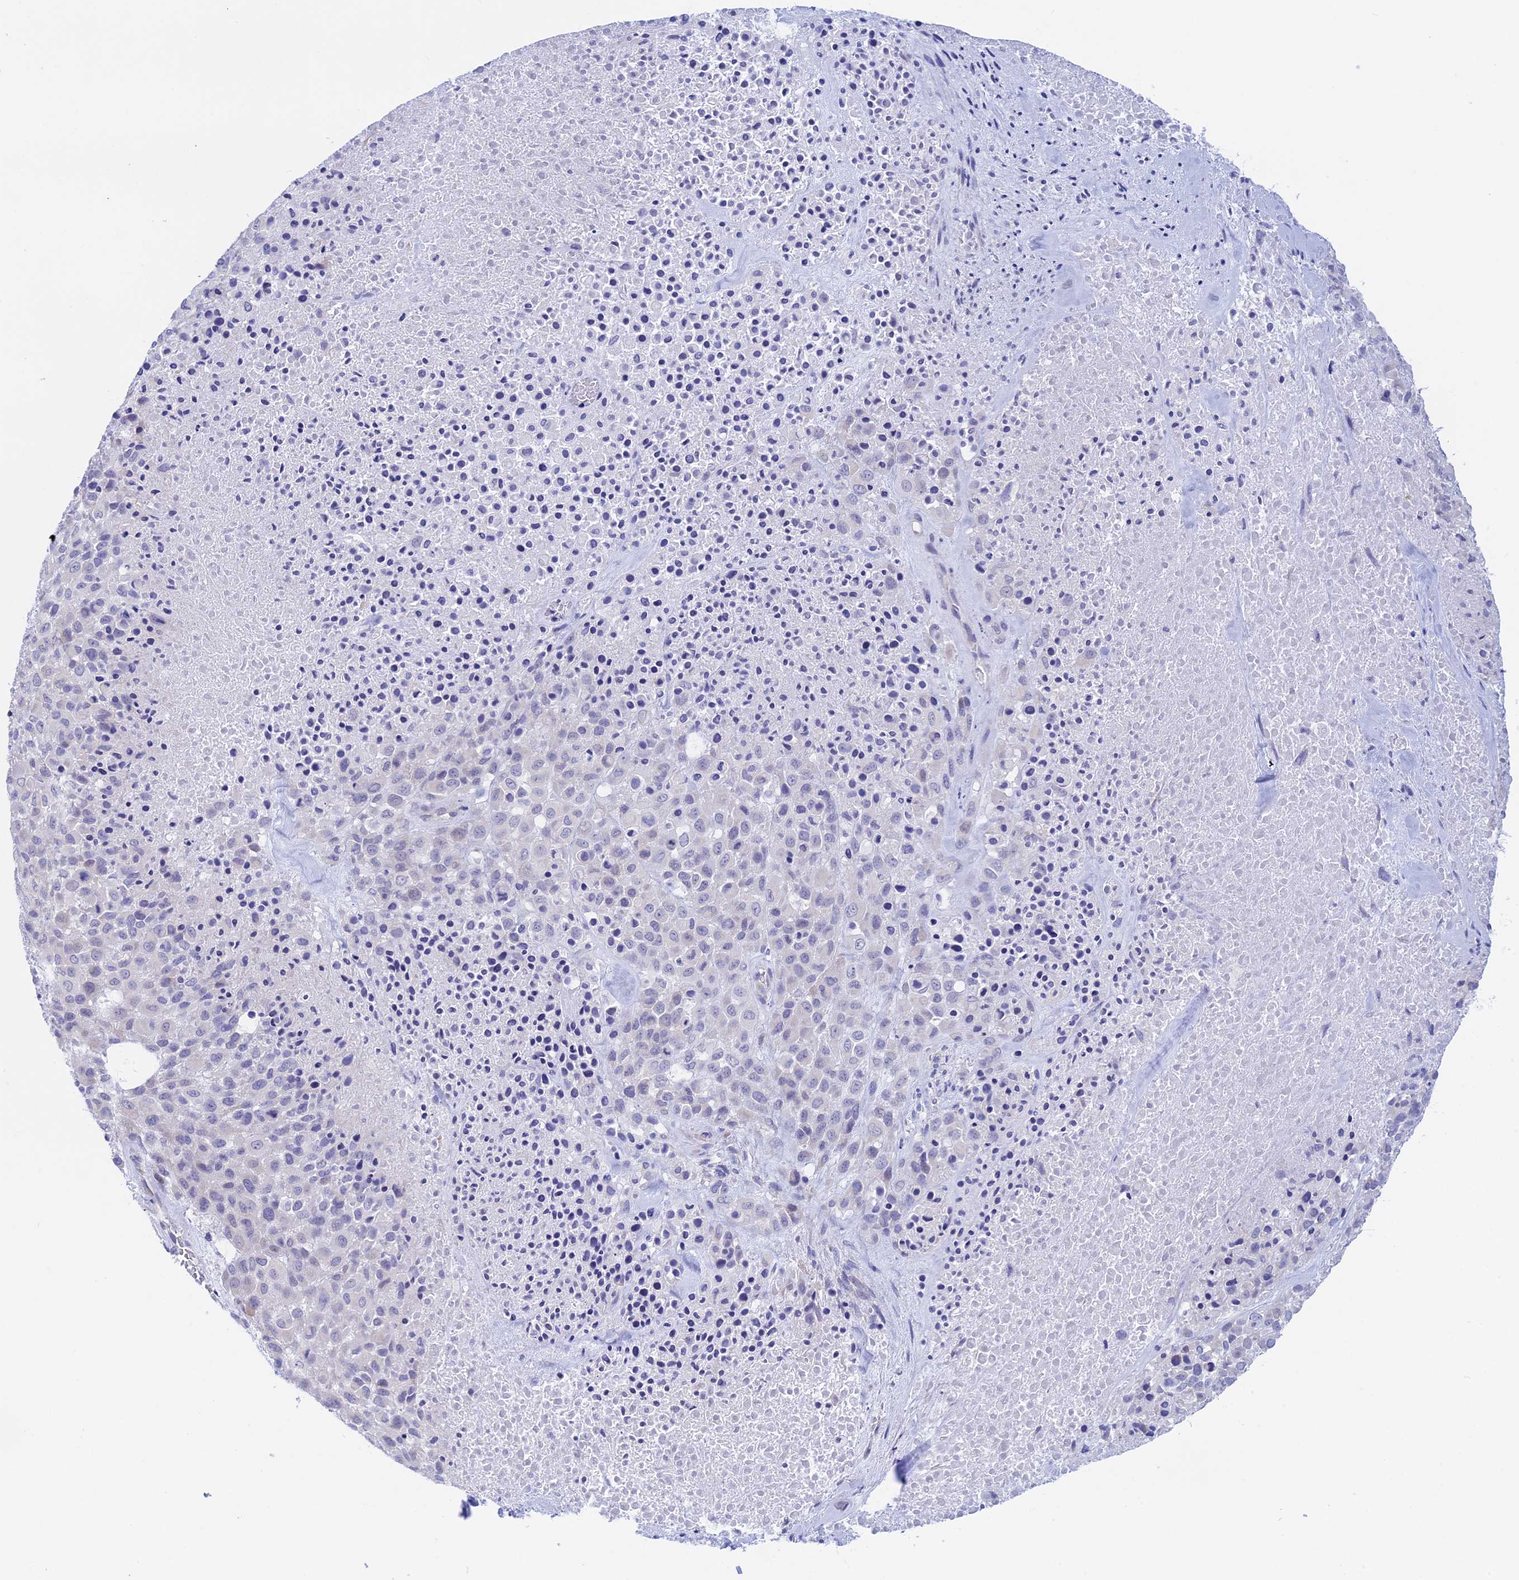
{"staining": {"intensity": "negative", "quantity": "none", "location": "none"}, "tissue": "melanoma", "cell_type": "Tumor cells", "image_type": "cancer", "snomed": [{"axis": "morphology", "description": "Malignant melanoma, Metastatic site"}, {"axis": "topography", "description": "Skin"}], "caption": "Malignant melanoma (metastatic site) was stained to show a protein in brown. There is no significant positivity in tumor cells.", "gene": "BTBD19", "patient": {"sex": "female", "age": 81}}